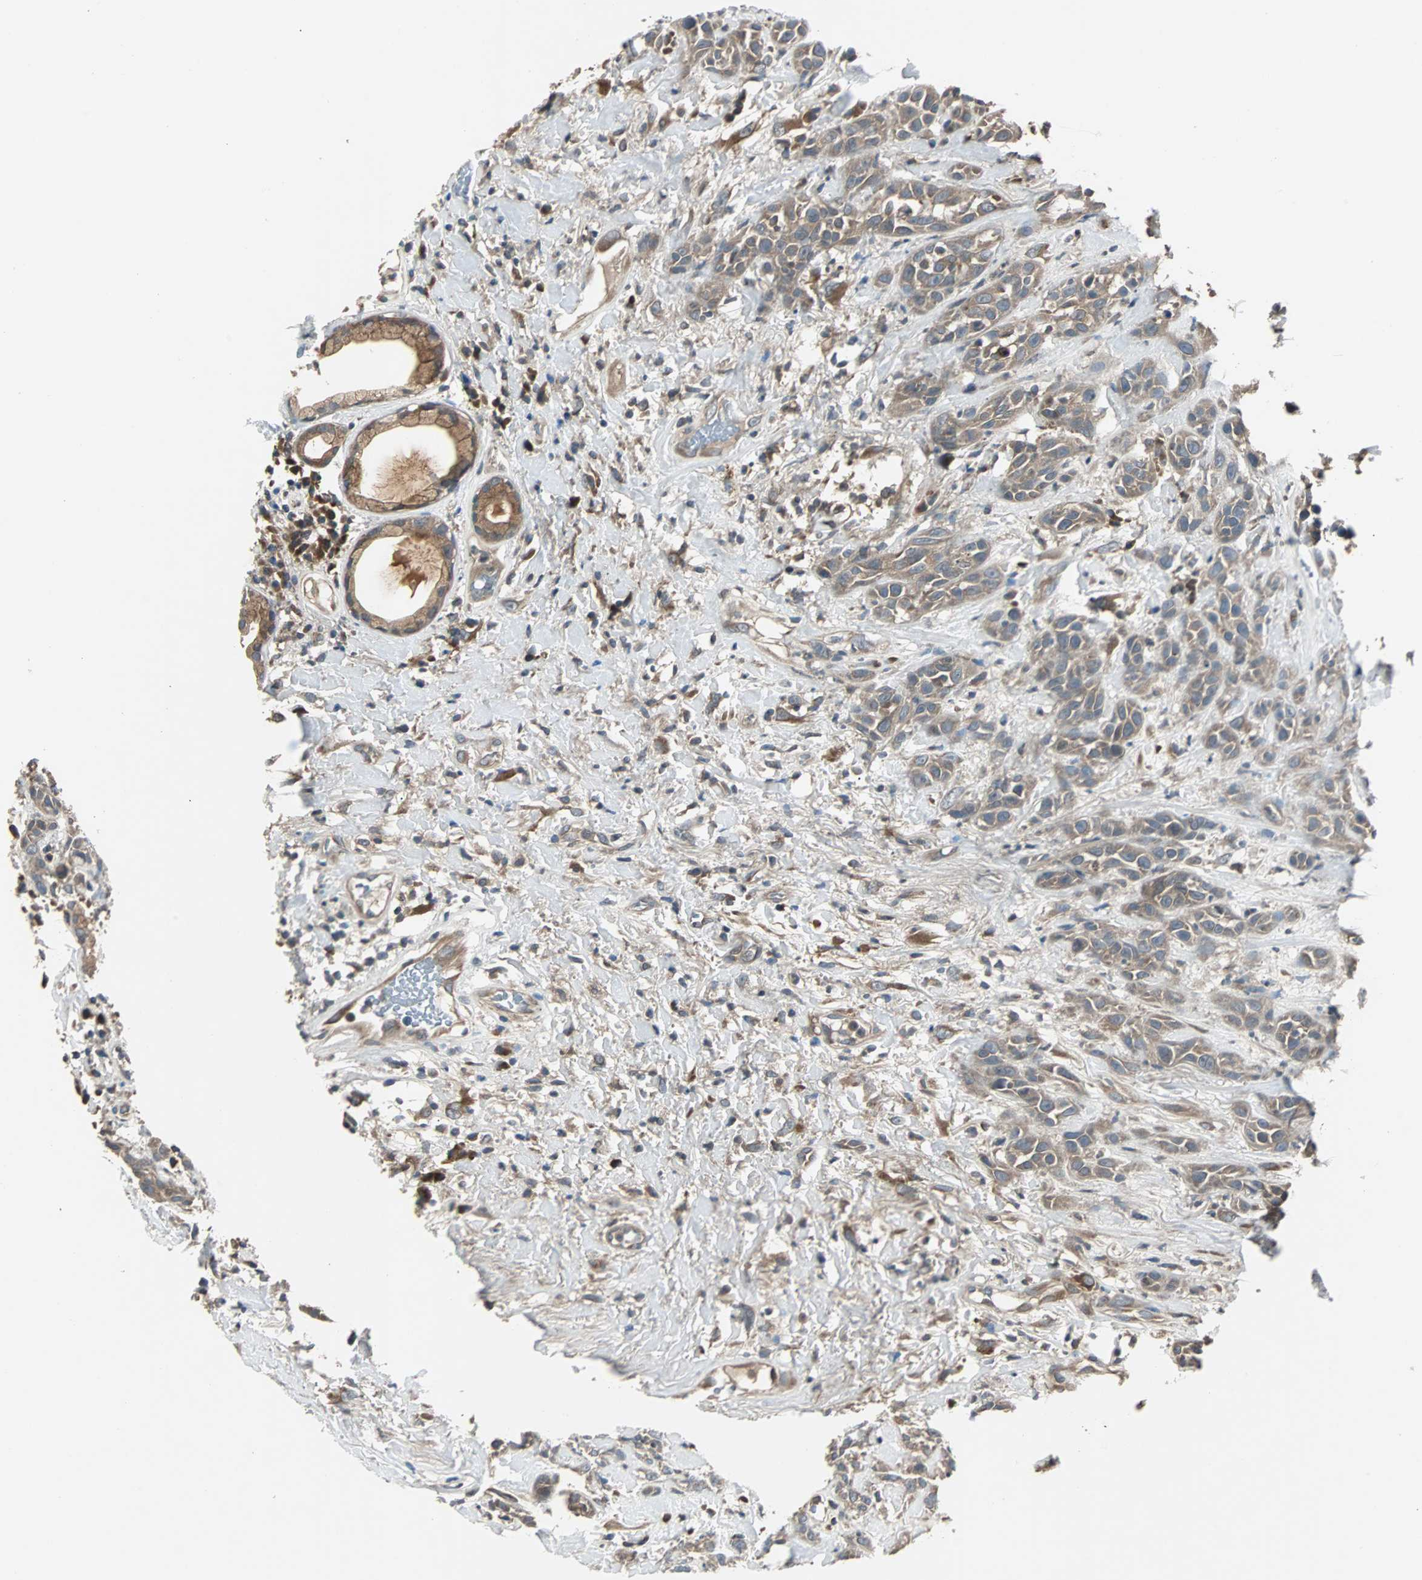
{"staining": {"intensity": "moderate", "quantity": ">75%", "location": "cytoplasmic/membranous"}, "tissue": "head and neck cancer", "cell_type": "Tumor cells", "image_type": "cancer", "snomed": [{"axis": "morphology", "description": "Squamous cell carcinoma, NOS"}, {"axis": "topography", "description": "Head-Neck"}], "caption": "Head and neck cancer (squamous cell carcinoma) stained for a protein exhibits moderate cytoplasmic/membranous positivity in tumor cells.", "gene": "ARF1", "patient": {"sex": "male", "age": 62}}